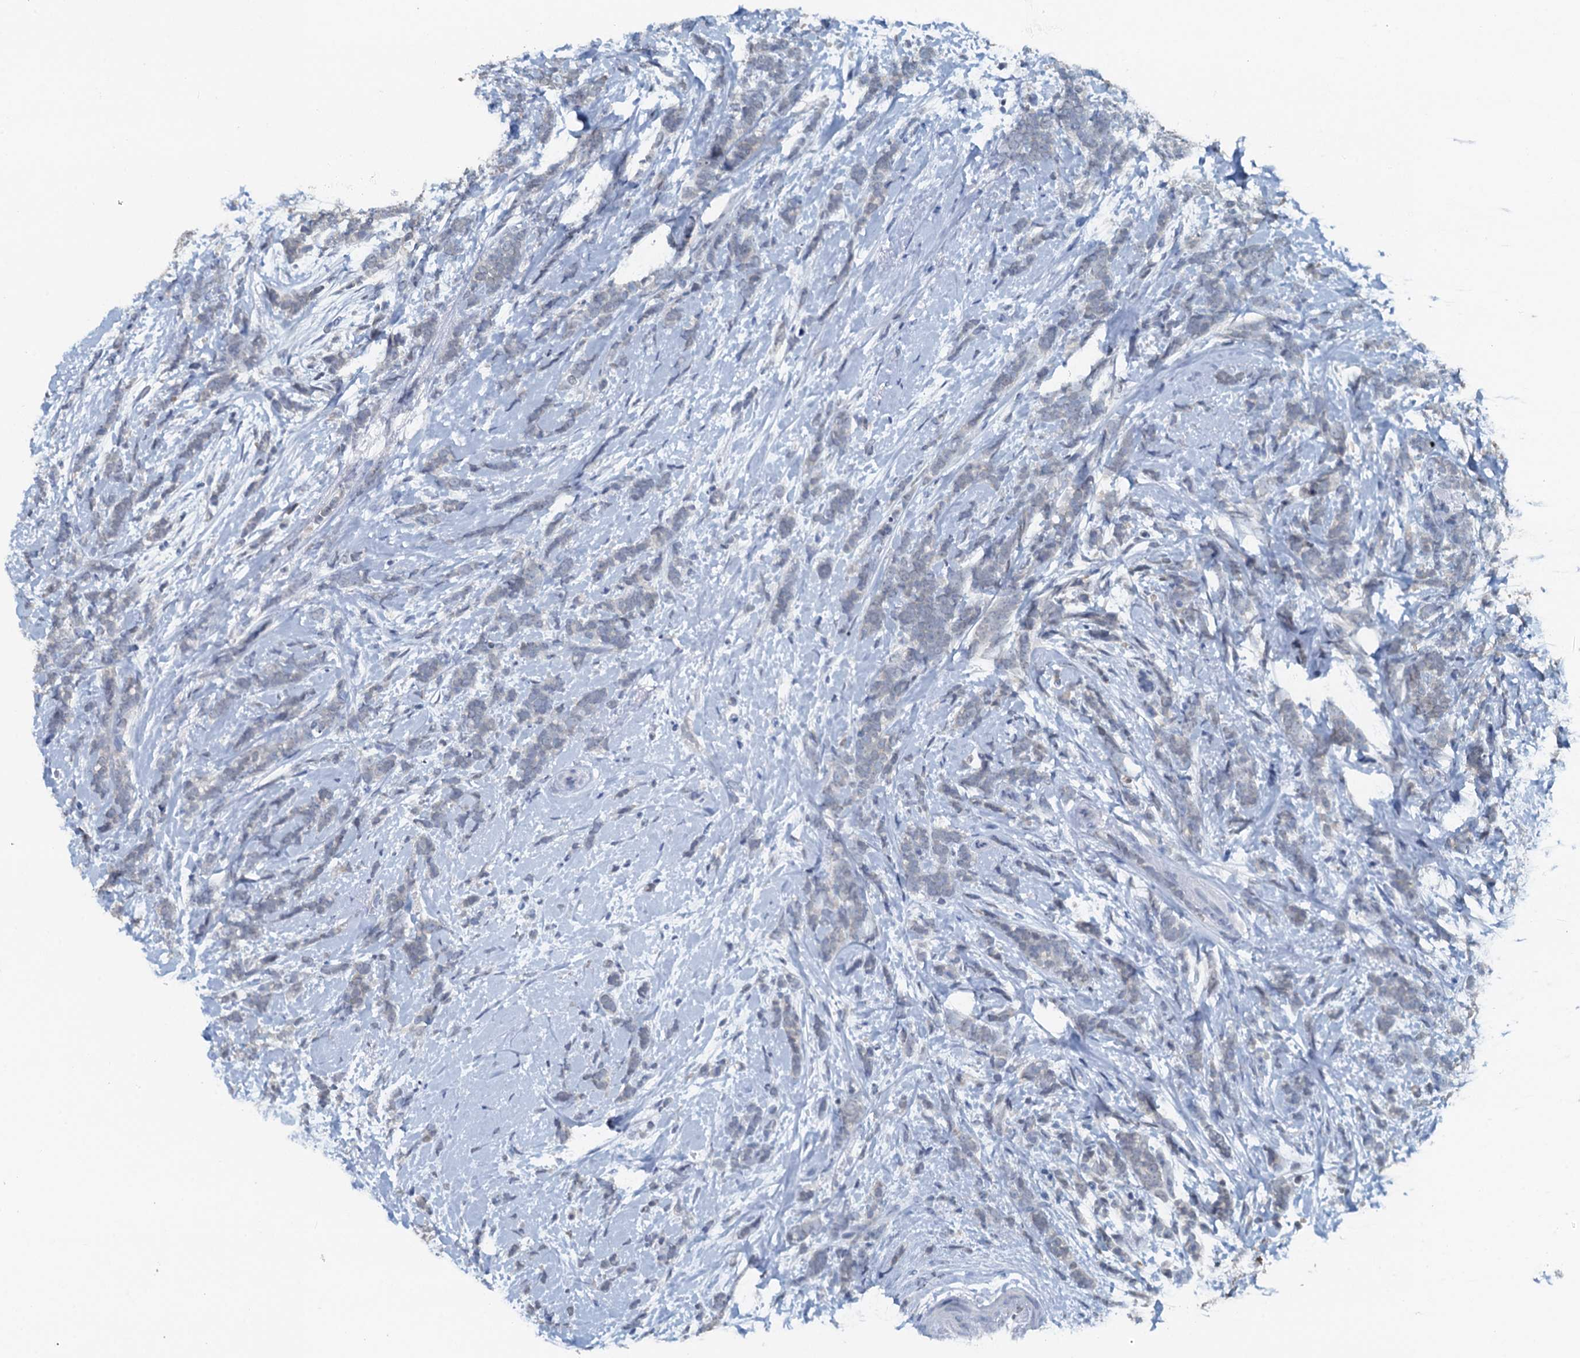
{"staining": {"intensity": "negative", "quantity": "none", "location": "none"}, "tissue": "breast cancer", "cell_type": "Tumor cells", "image_type": "cancer", "snomed": [{"axis": "morphology", "description": "Lobular carcinoma"}, {"axis": "topography", "description": "Breast"}], "caption": "This micrograph is of breast cancer stained with immunohistochemistry to label a protein in brown with the nuclei are counter-stained blue. There is no expression in tumor cells. (Immunohistochemistry (ihc), brightfield microscopy, high magnification).", "gene": "AHCY", "patient": {"sex": "female", "age": 58}}